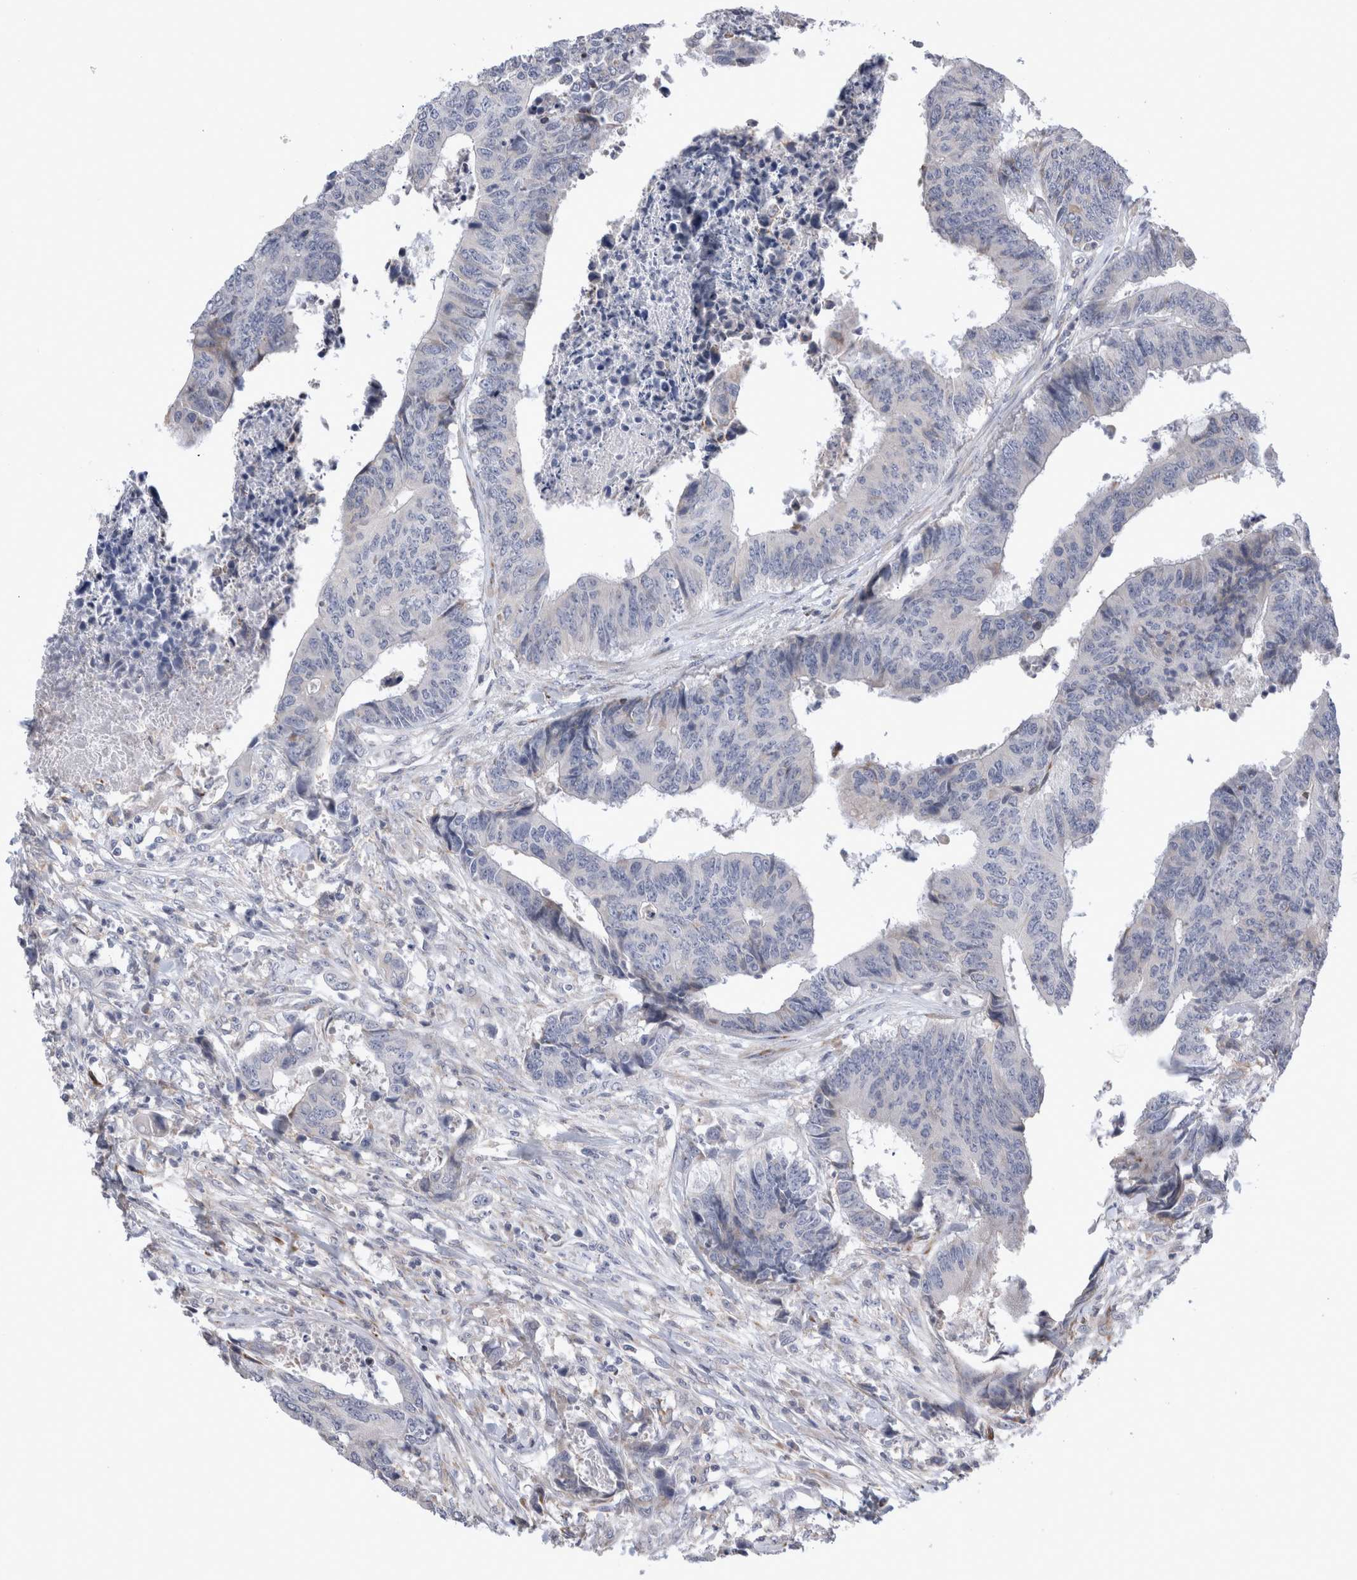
{"staining": {"intensity": "weak", "quantity": "<25%", "location": "cytoplasmic/membranous"}, "tissue": "colorectal cancer", "cell_type": "Tumor cells", "image_type": "cancer", "snomed": [{"axis": "morphology", "description": "Adenocarcinoma, NOS"}, {"axis": "topography", "description": "Rectum"}], "caption": "Immunohistochemistry of adenocarcinoma (colorectal) exhibits no positivity in tumor cells.", "gene": "TRMT9B", "patient": {"sex": "male", "age": 84}}